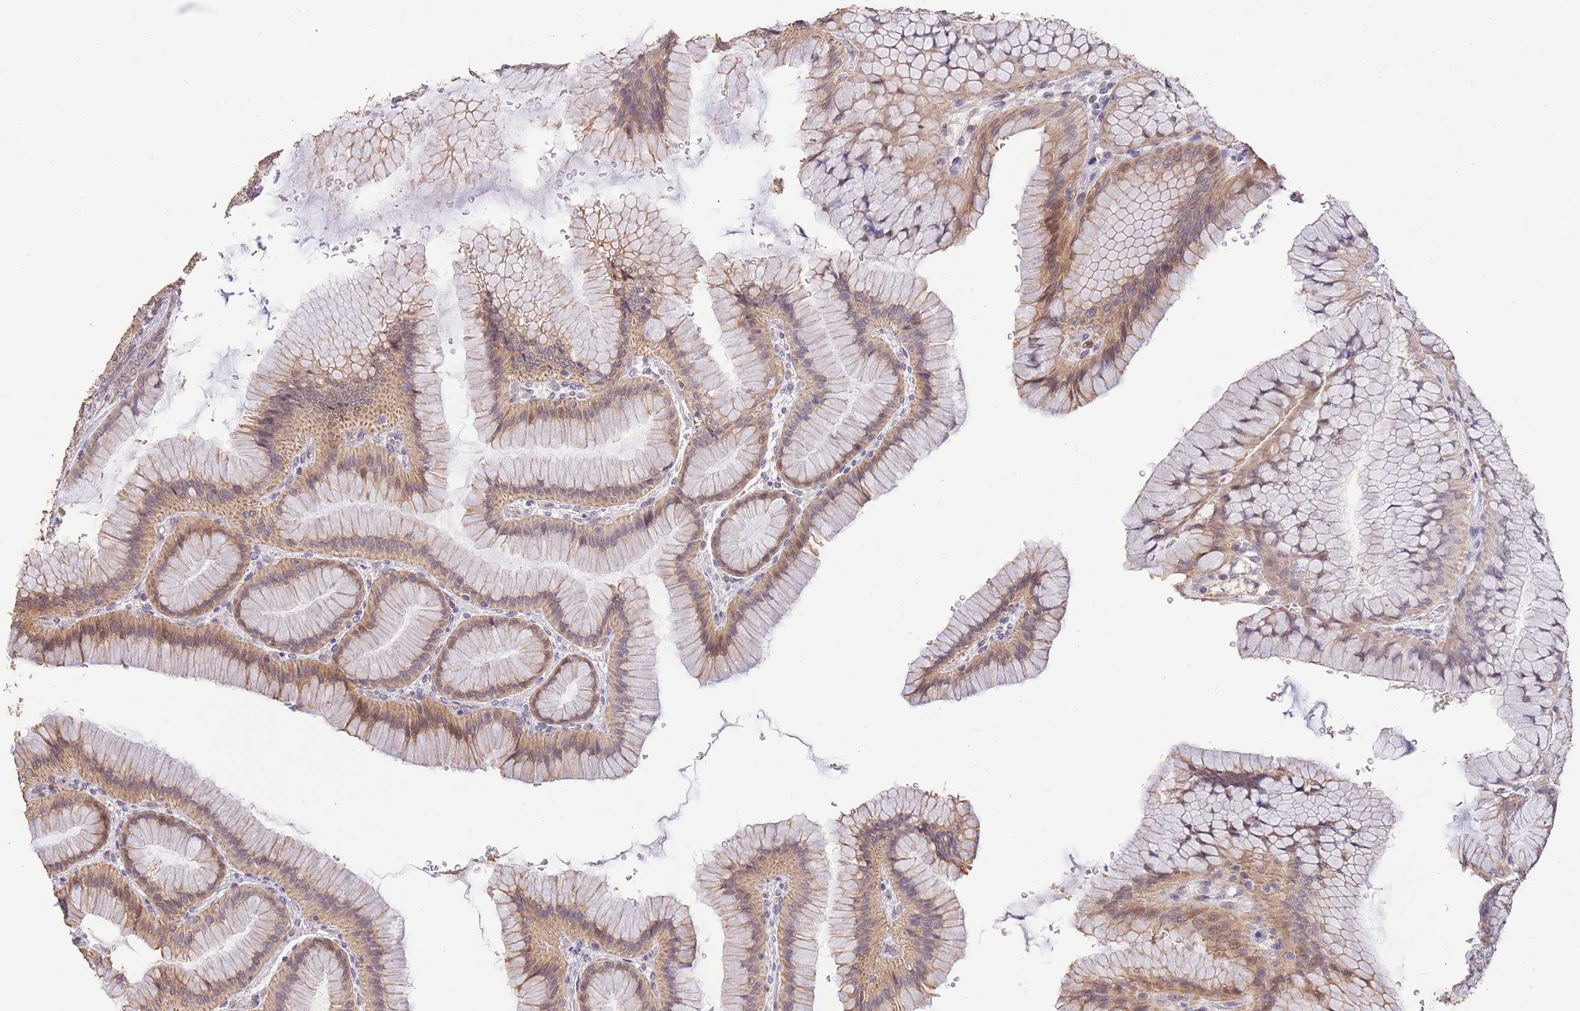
{"staining": {"intensity": "moderate", "quantity": ">75%", "location": "cytoplasmic/membranous,nuclear"}, "tissue": "stomach", "cell_type": "Glandular cells", "image_type": "normal", "snomed": [{"axis": "morphology", "description": "Normal tissue, NOS"}, {"axis": "morphology", "description": "Adenocarcinoma, NOS"}, {"axis": "morphology", "description": "Adenocarcinoma, High grade"}, {"axis": "topography", "description": "Stomach, upper"}, {"axis": "topography", "description": "Stomach"}], "caption": "Immunohistochemical staining of unremarkable stomach reveals moderate cytoplasmic/membranous,nuclear protein expression in approximately >75% of glandular cells. (DAB IHC with brightfield microscopy, high magnification).", "gene": "RGS14", "patient": {"sex": "female", "age": 65}}